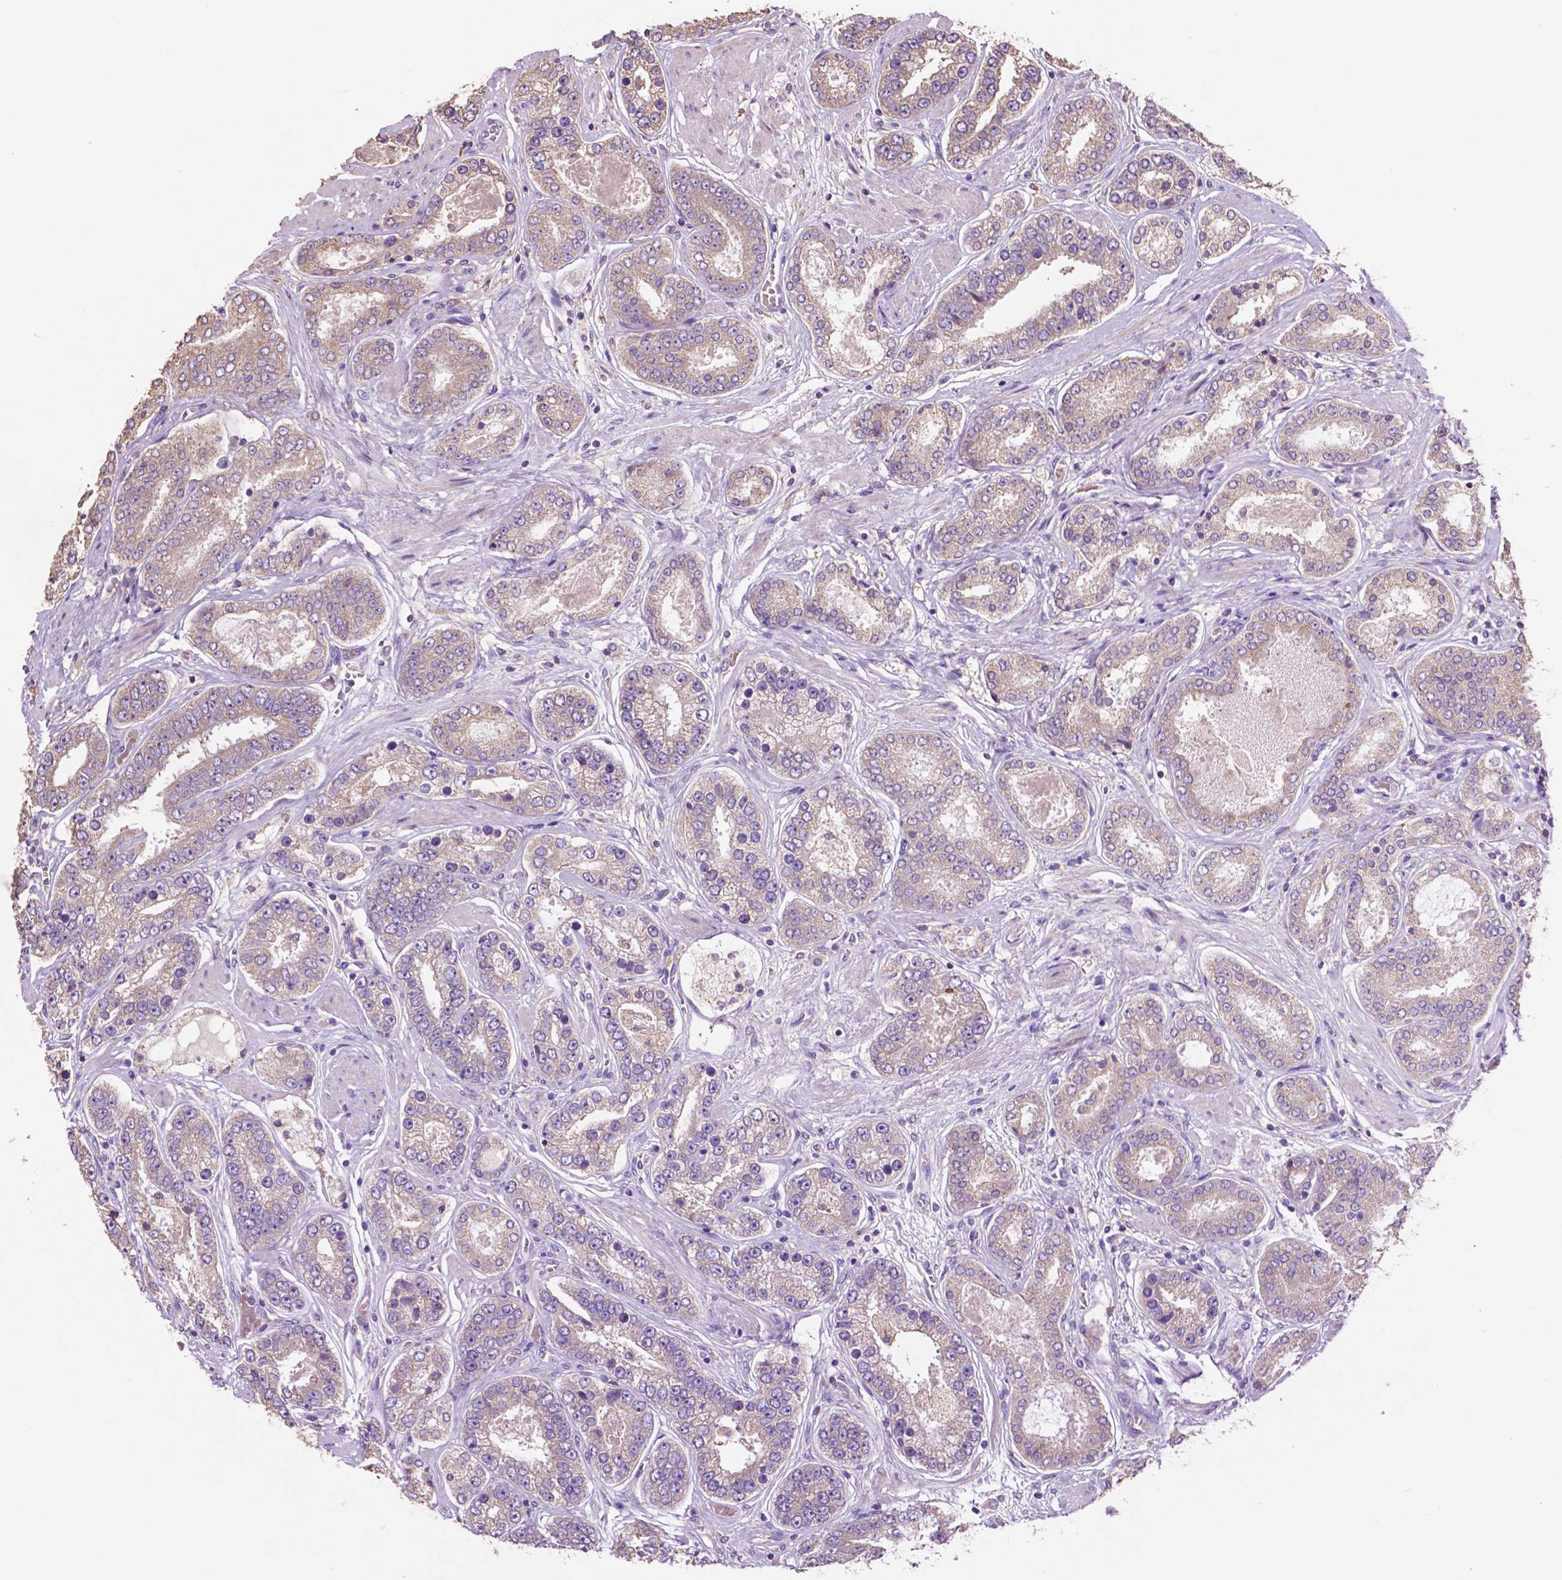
{"staining": {"intensity": "negative", "quantity": "none", "location": "none"}, "tissue": "prostate cancer", "cell_type": "Tumor cells", "image_type": "cancer", "snomed": [{"axis": "morphology", "description": "Adenocarcinoma, High grade"}, {"axis": "topography", "description": "Prostate"}], "caption": "There is no significant positivity in tumor cells of prostate cancer.", "gene": "MBTPS1", "patient": {"sex": "male", "age": 63}}